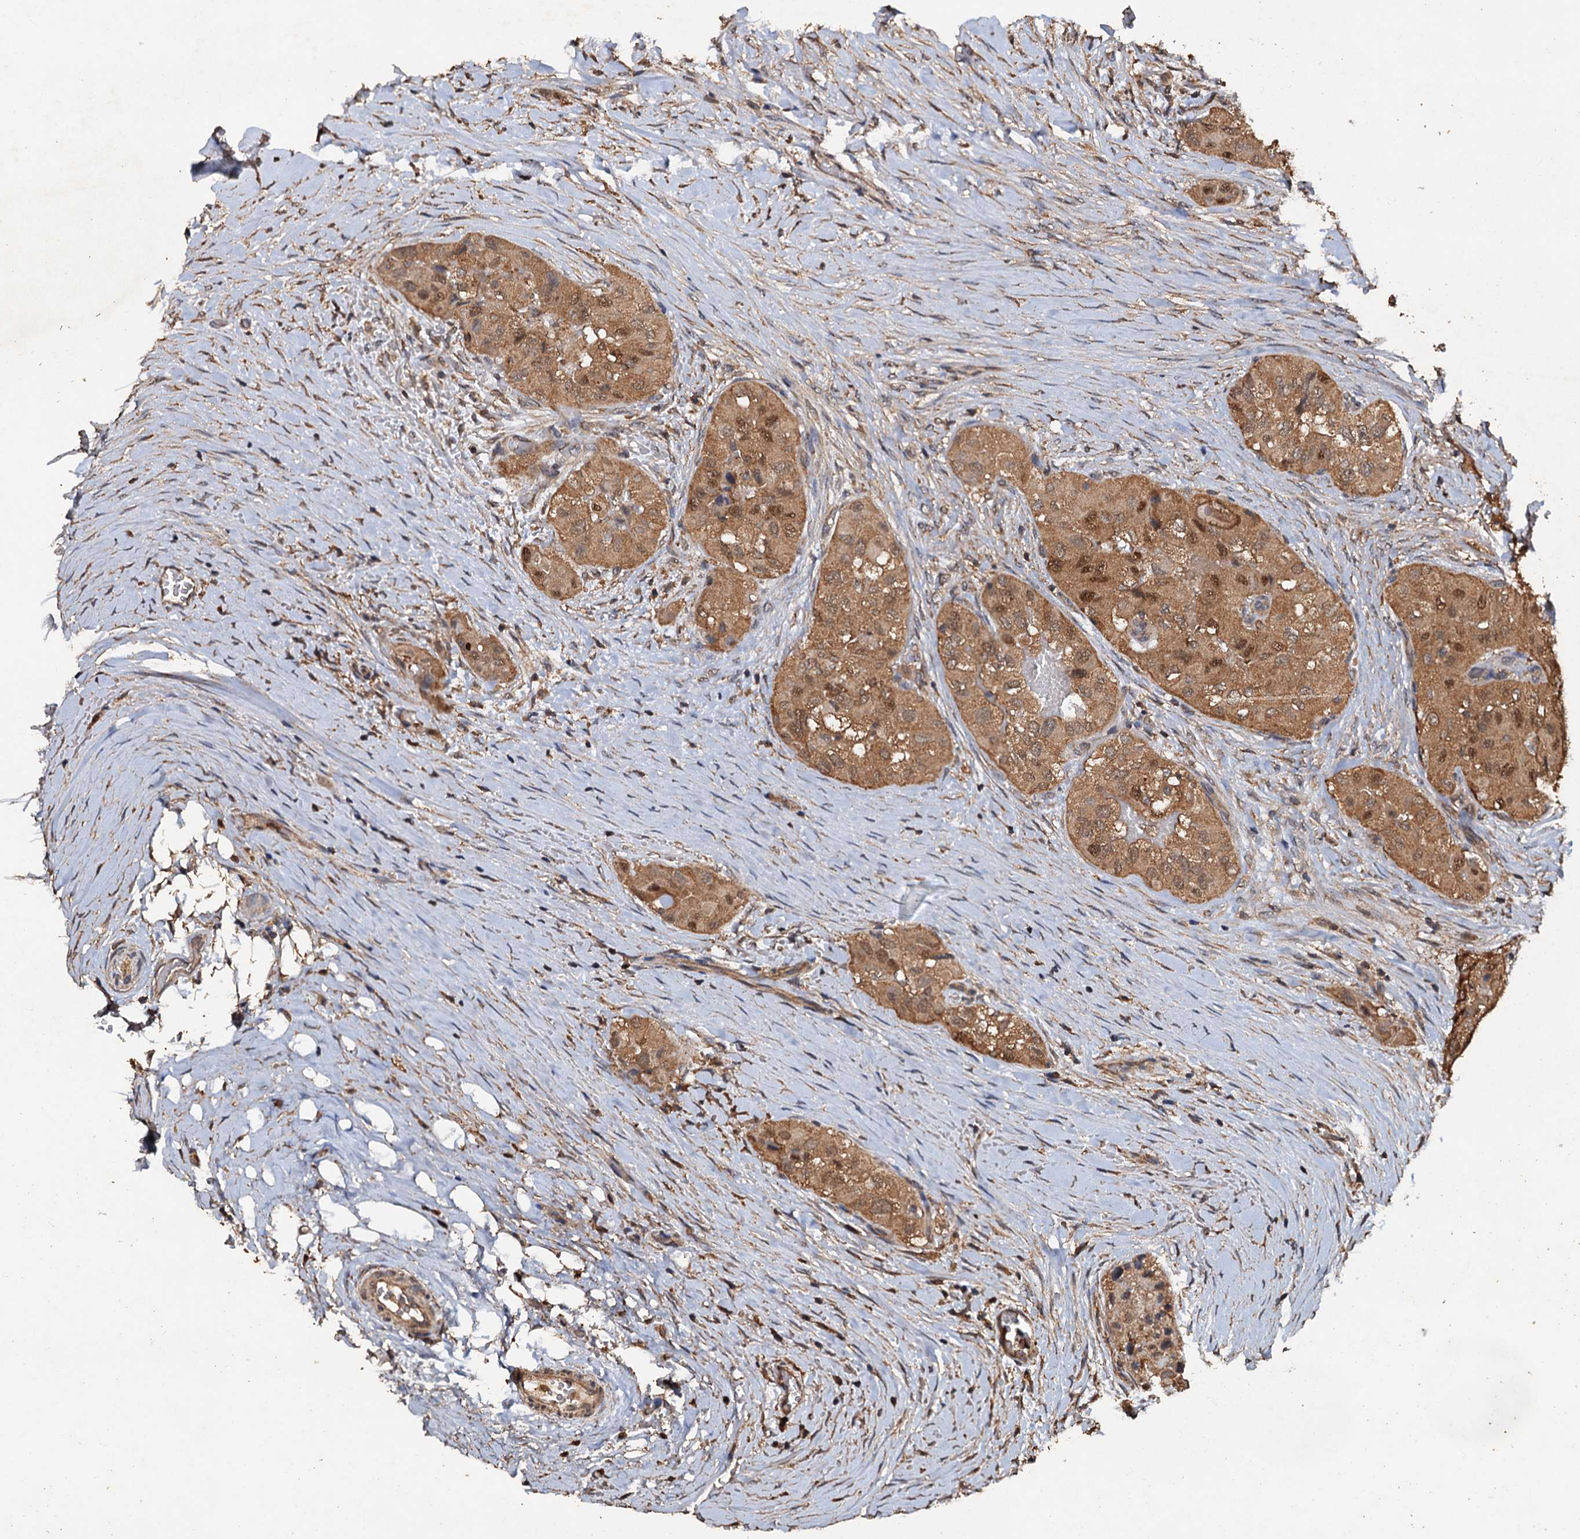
{"staining": {"intensity": "moderate", "quantity": ">75%", "location": "cytoplasmic/membranous,nuclear"}, "tissue": "thyroid cancer", "cell_type": "Tumor cells", "image_type": "cancer", "snomed": [{"axis": "morphology", "description": "Papillary adenocarcinoma, NOS"}, {"axis": "topography", "description": "Thyroid gland"}], "caption": "High-magnification brightfield microscopy of thyroid papillary adenocarcinoma stained with DAB (3,3'-diaminobenzidine) (brown) and counterstained with hematoxylin (blue). tumor cells exhibit moderate cytoplasmic/membranous and nuclear staining is appreciated in approximately>75% of cells. (brown staining indicates protein expression, while blue staining denotes nuclei).", "gene": "PSMD9", "patient": {"sex": "female", "age": 59}}